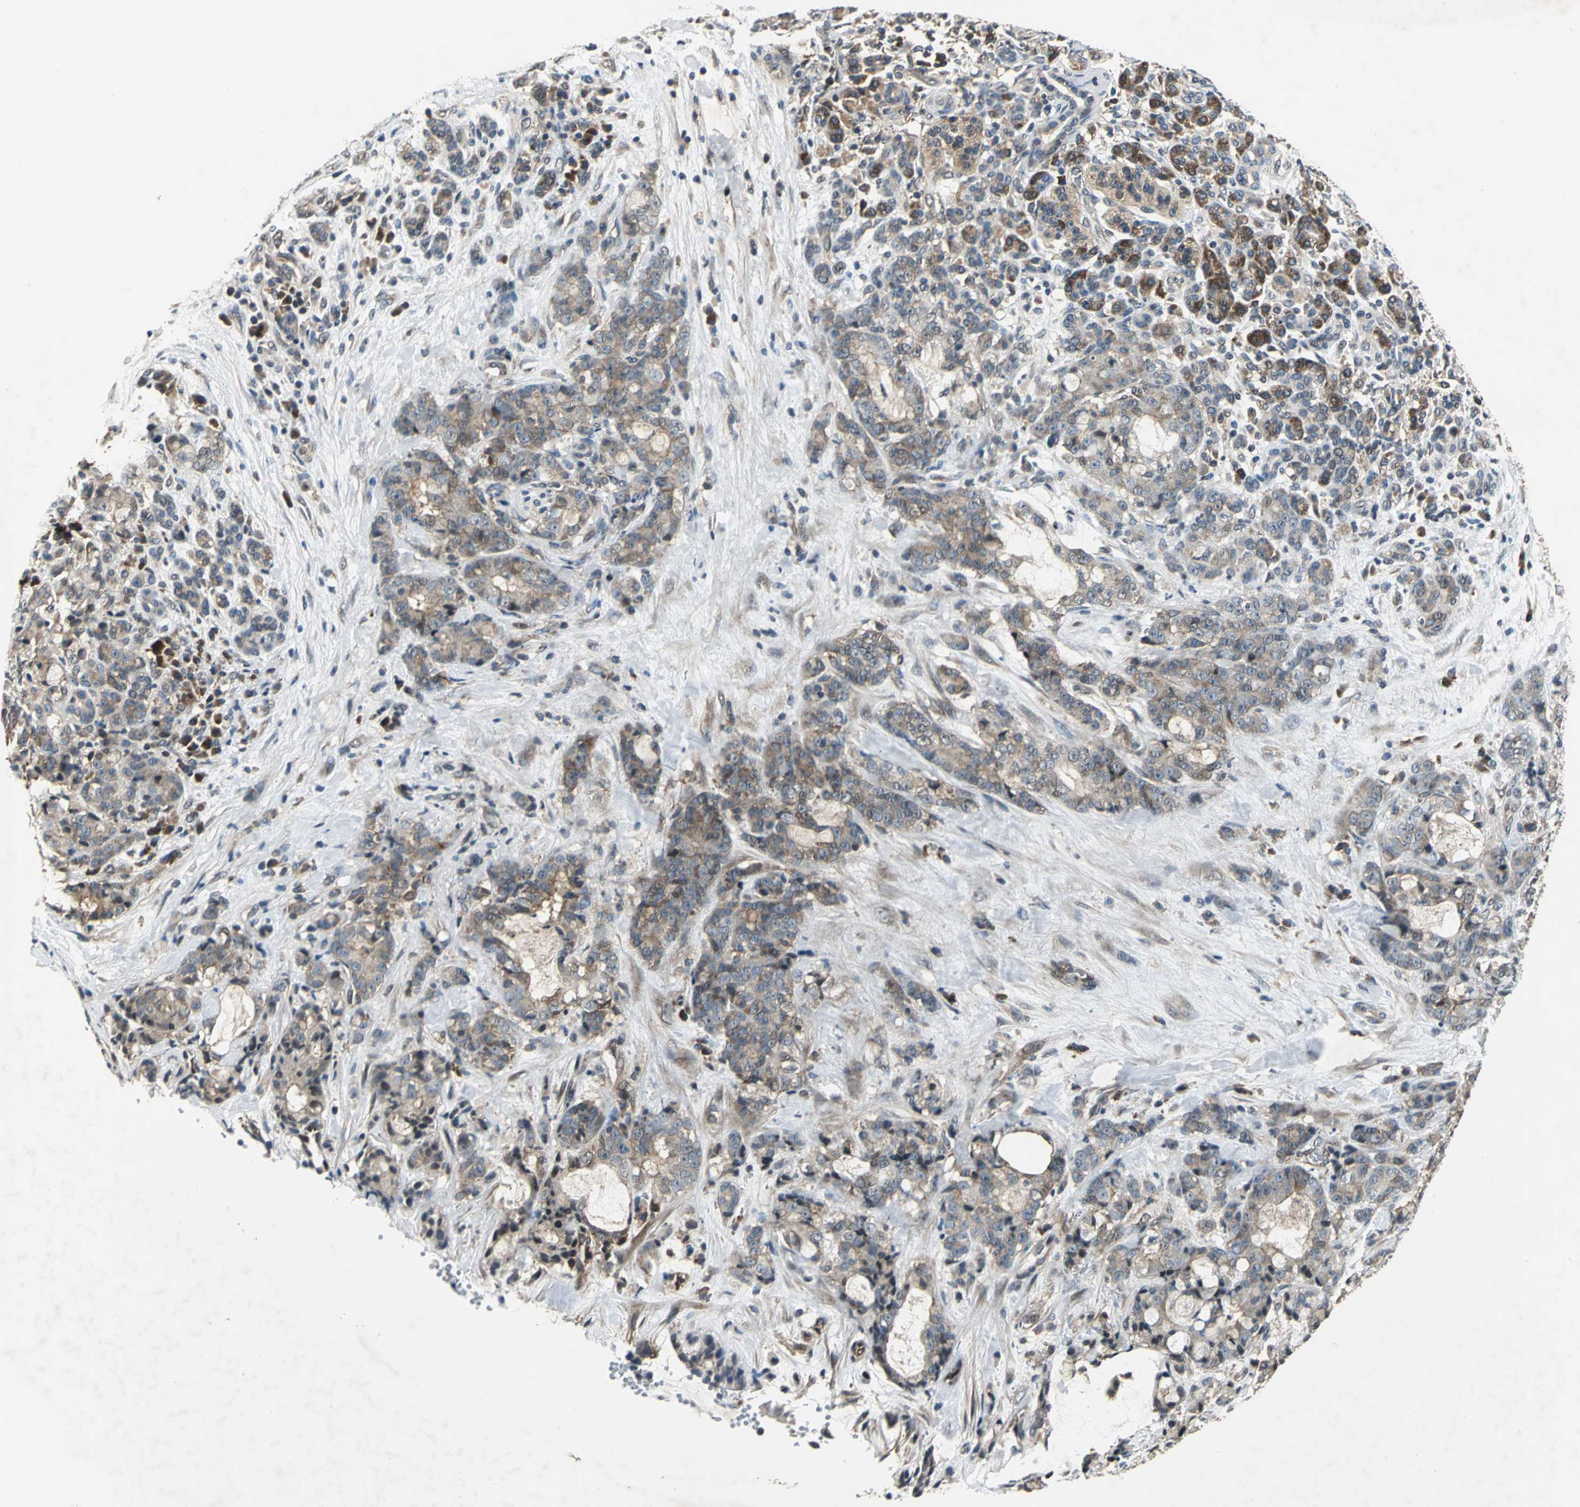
{"staining": {"intensity": "weak", "quantity": ">75%", "location": "cytoplasmic/membranous"}, "tissue": "pancreatic cancer", "cell_type": "Tumor cells", "image_type": "cancer", "snomed": [{"axis": "morphology", "description": "Adenocarcinoma, NOS"}, {"axis": "topography", "description": "Pancreas"}], "caption": "A high-resolution photomicrograph shows immunohistochemistry staining of adenocarcinoma (pancreatic), which reveals weak cytoplasmic/membranous positivity in approximately >75% of tumor cells. The protein of interest is shown in brown color, while the nuclei are stained blue.", "gene": "EIF2B2", "patient": {"sex": "female", "age": 73}}